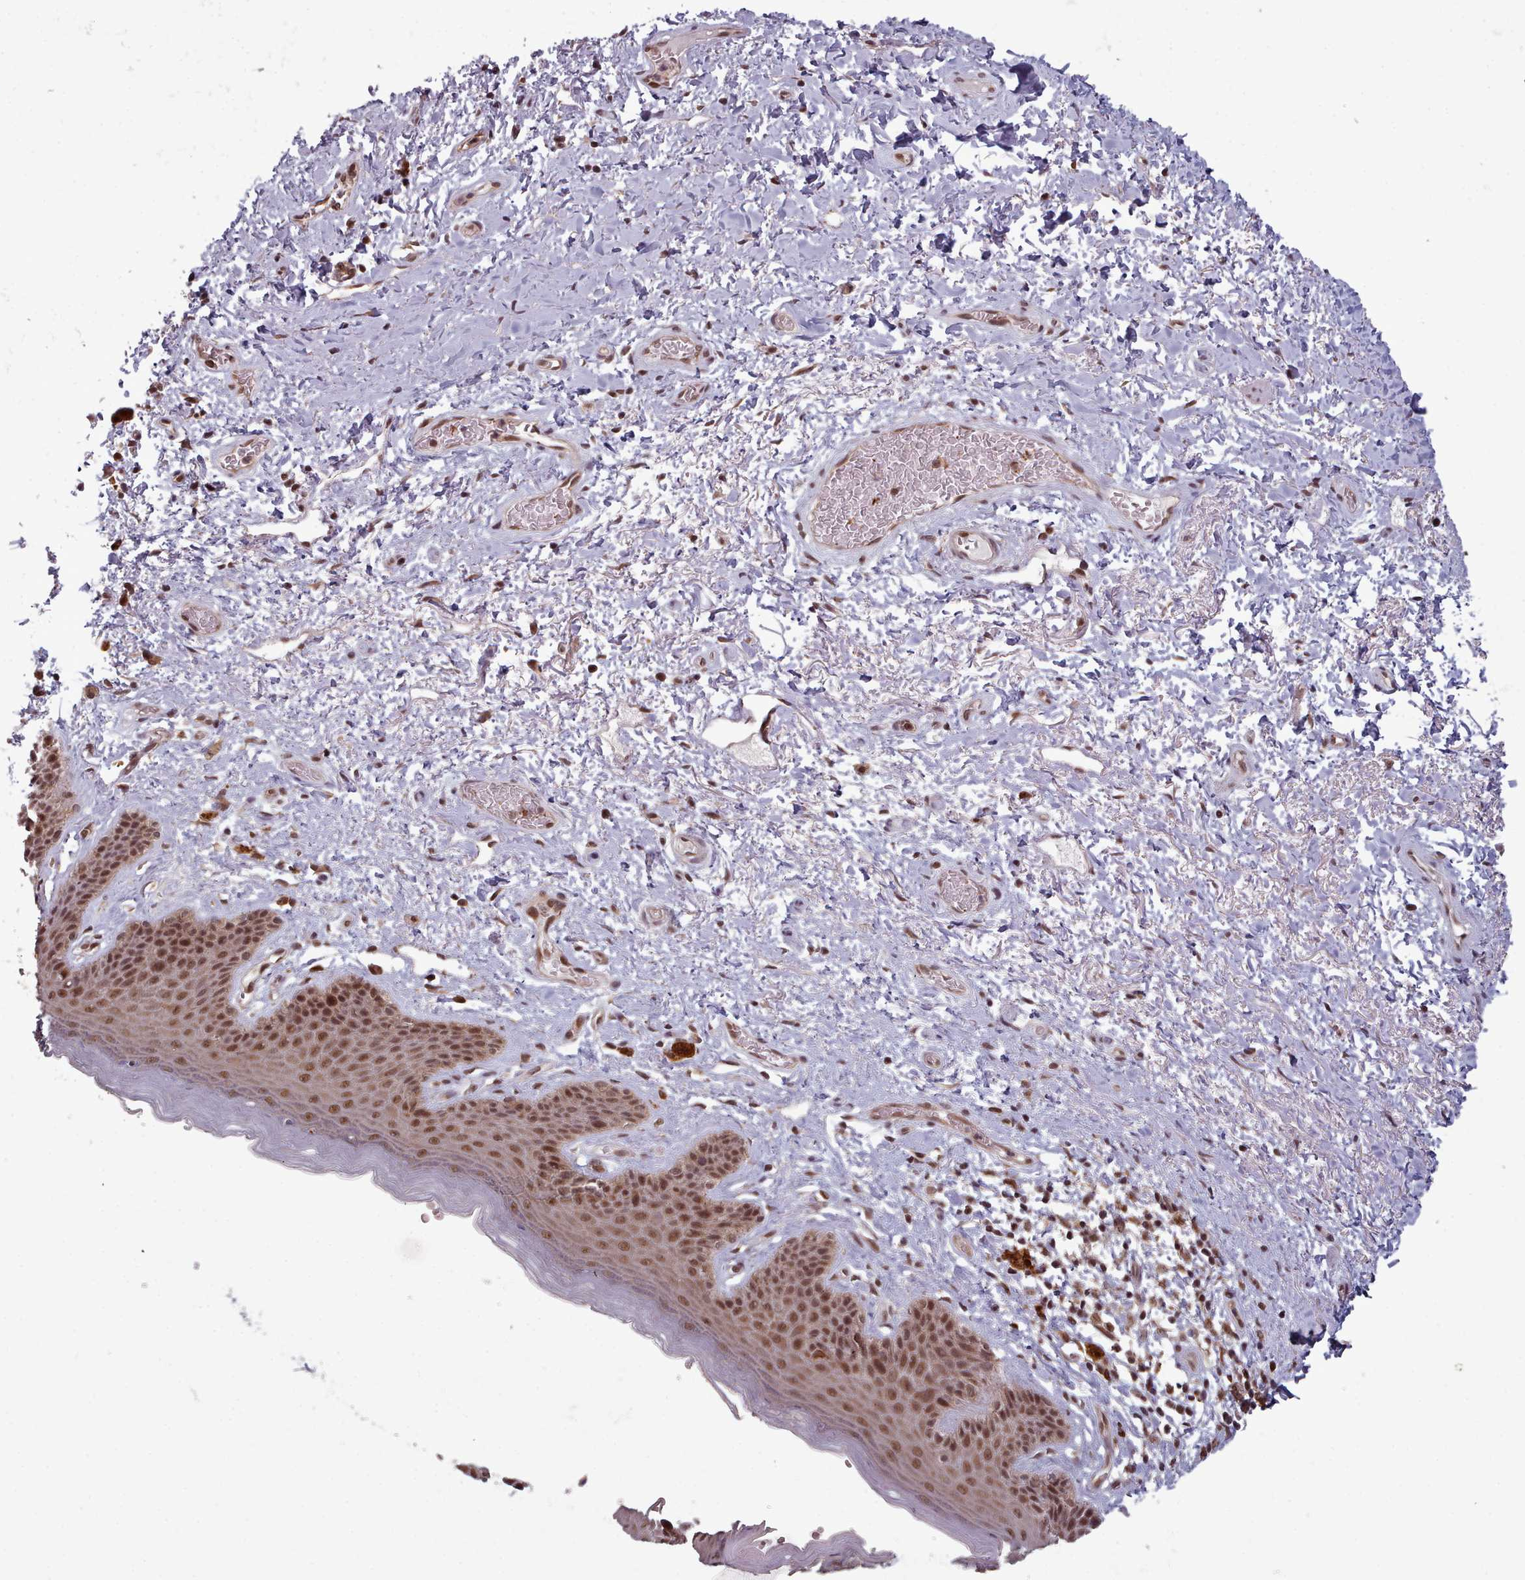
{"staining": {"intensity": "moderate", "quantity": ">75%", "location": "cytoplasmic/membranous,nuclear"}, "tissue": "skin", "cell_type": "Epidermal cells", "image_type": "normal", "snomed": [{"axis": "morphology", "description": "Normal tissue, NOS"}, {"axis": "topography", "description": "Anal"}], "caption": "Protein expression by IHC shows moderate cytoplasmic/membranous,nuclear staining in about >75% of epidermal cells in normal skin. Immunohistochemistry (ihc) stains the protein of interest in brown and the nuclei are stained blue.", "gene": "DHX8", "patient": {"sex": "female", "age": 46}}